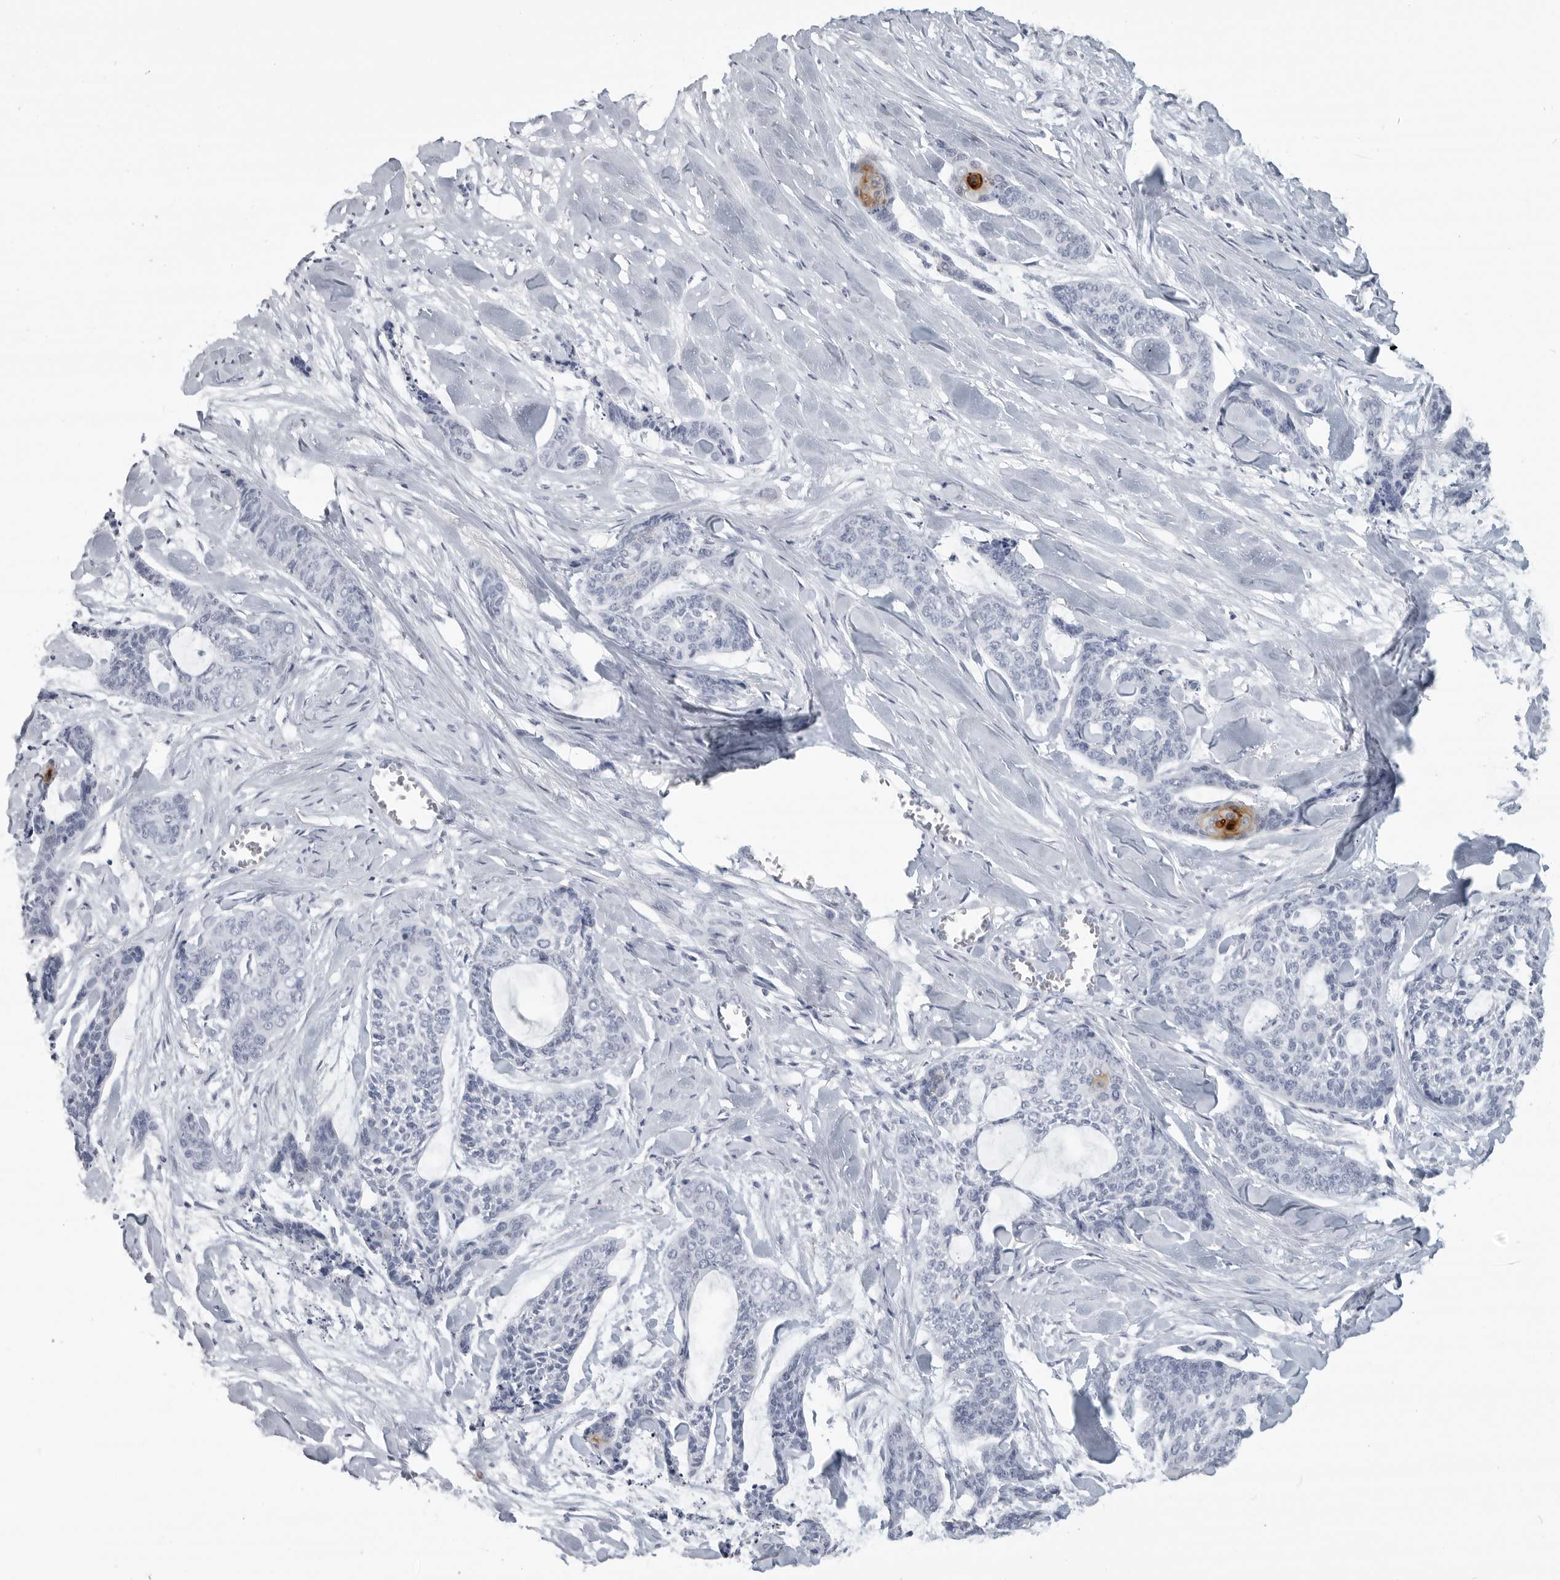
{"staining": {"intensity": "negative", "quantity": "none", "location": "none"}, "tissue": "skin cancer", "cell_type": "Tumor cells", "image_type": "cancer", "snomed": [{"axis": "morphology", "description": "Basal cell carcinoma"}, {"axis": "topography", "description": "Skin"}], "caption": "Tumor cells are negative for brown protein staining in skin cancer (basal cell carcinoma).", "gene": "LY6D", "patient": {"sex": "female", "age": 64}}